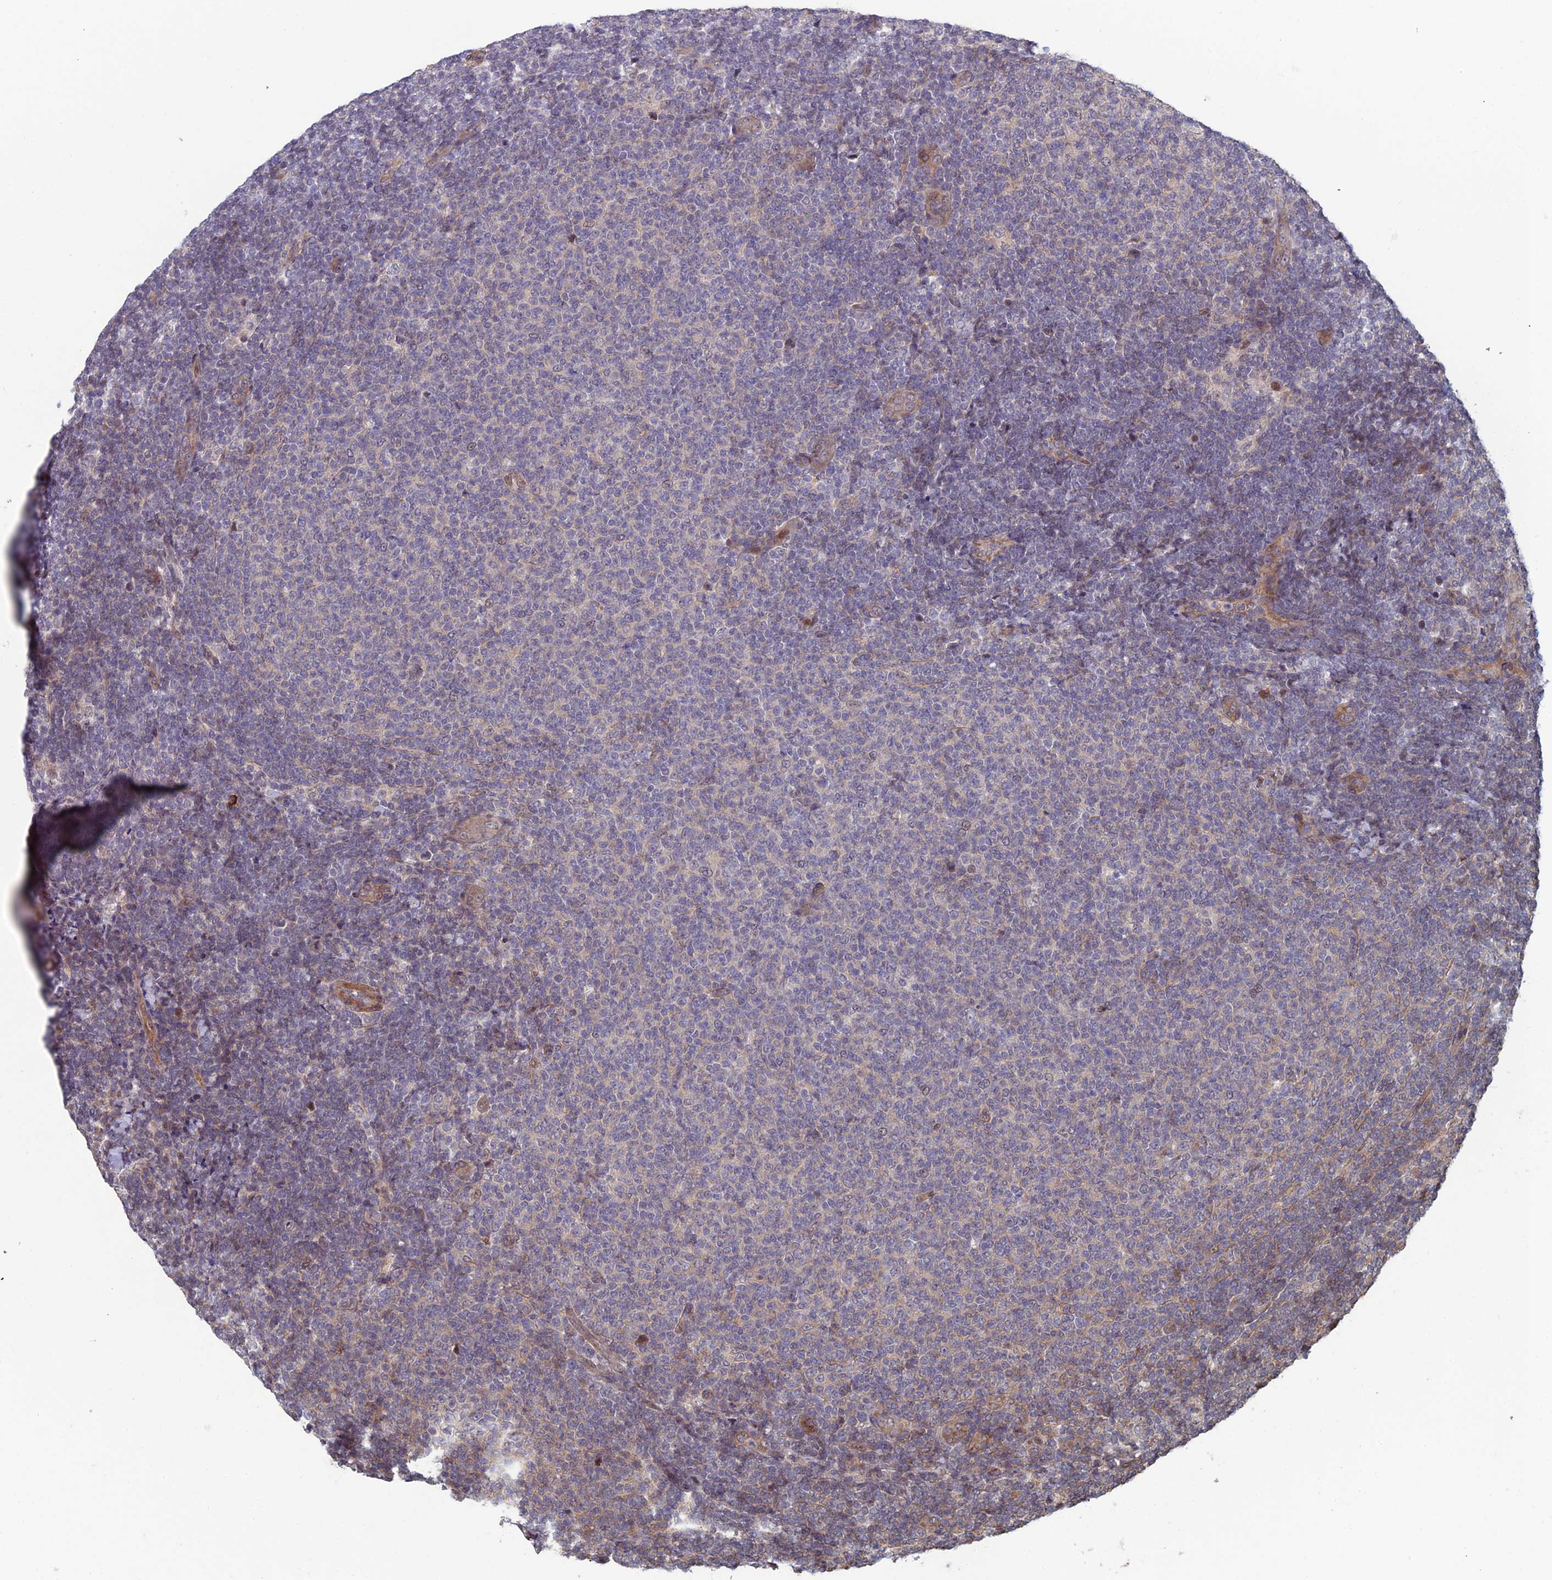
{"staining": {"intensity": "negative", "quantity": "none", "location": "none"}, "tissue": "lymphoma", "cell_type": "Tumor cells", "image_type": "cancer", "snomed": [{"axis": "morphology", "description": "Malignant lymphoma, non-Hodgkin's type, Low grade"}, {"axis": "topography", "description": "Lymph node"}], "caption": "This photomicrograph is of low-grade malignant lymphoma, non-Hodgkin's type stained with immunohistochemistry (IHC) to label a protein in brown with the nuclei are counter-stained blue. There is no staining in tumor cells. The staining was performed using DAB (3,3'-diaminobenzidine) to visualize the protein expression in brown, while the nuclei were stained in blue with hematoxylin (Magnification: 20x).", "gene": "CCDC183", "patient": {"sex": "male", "age": 66}}